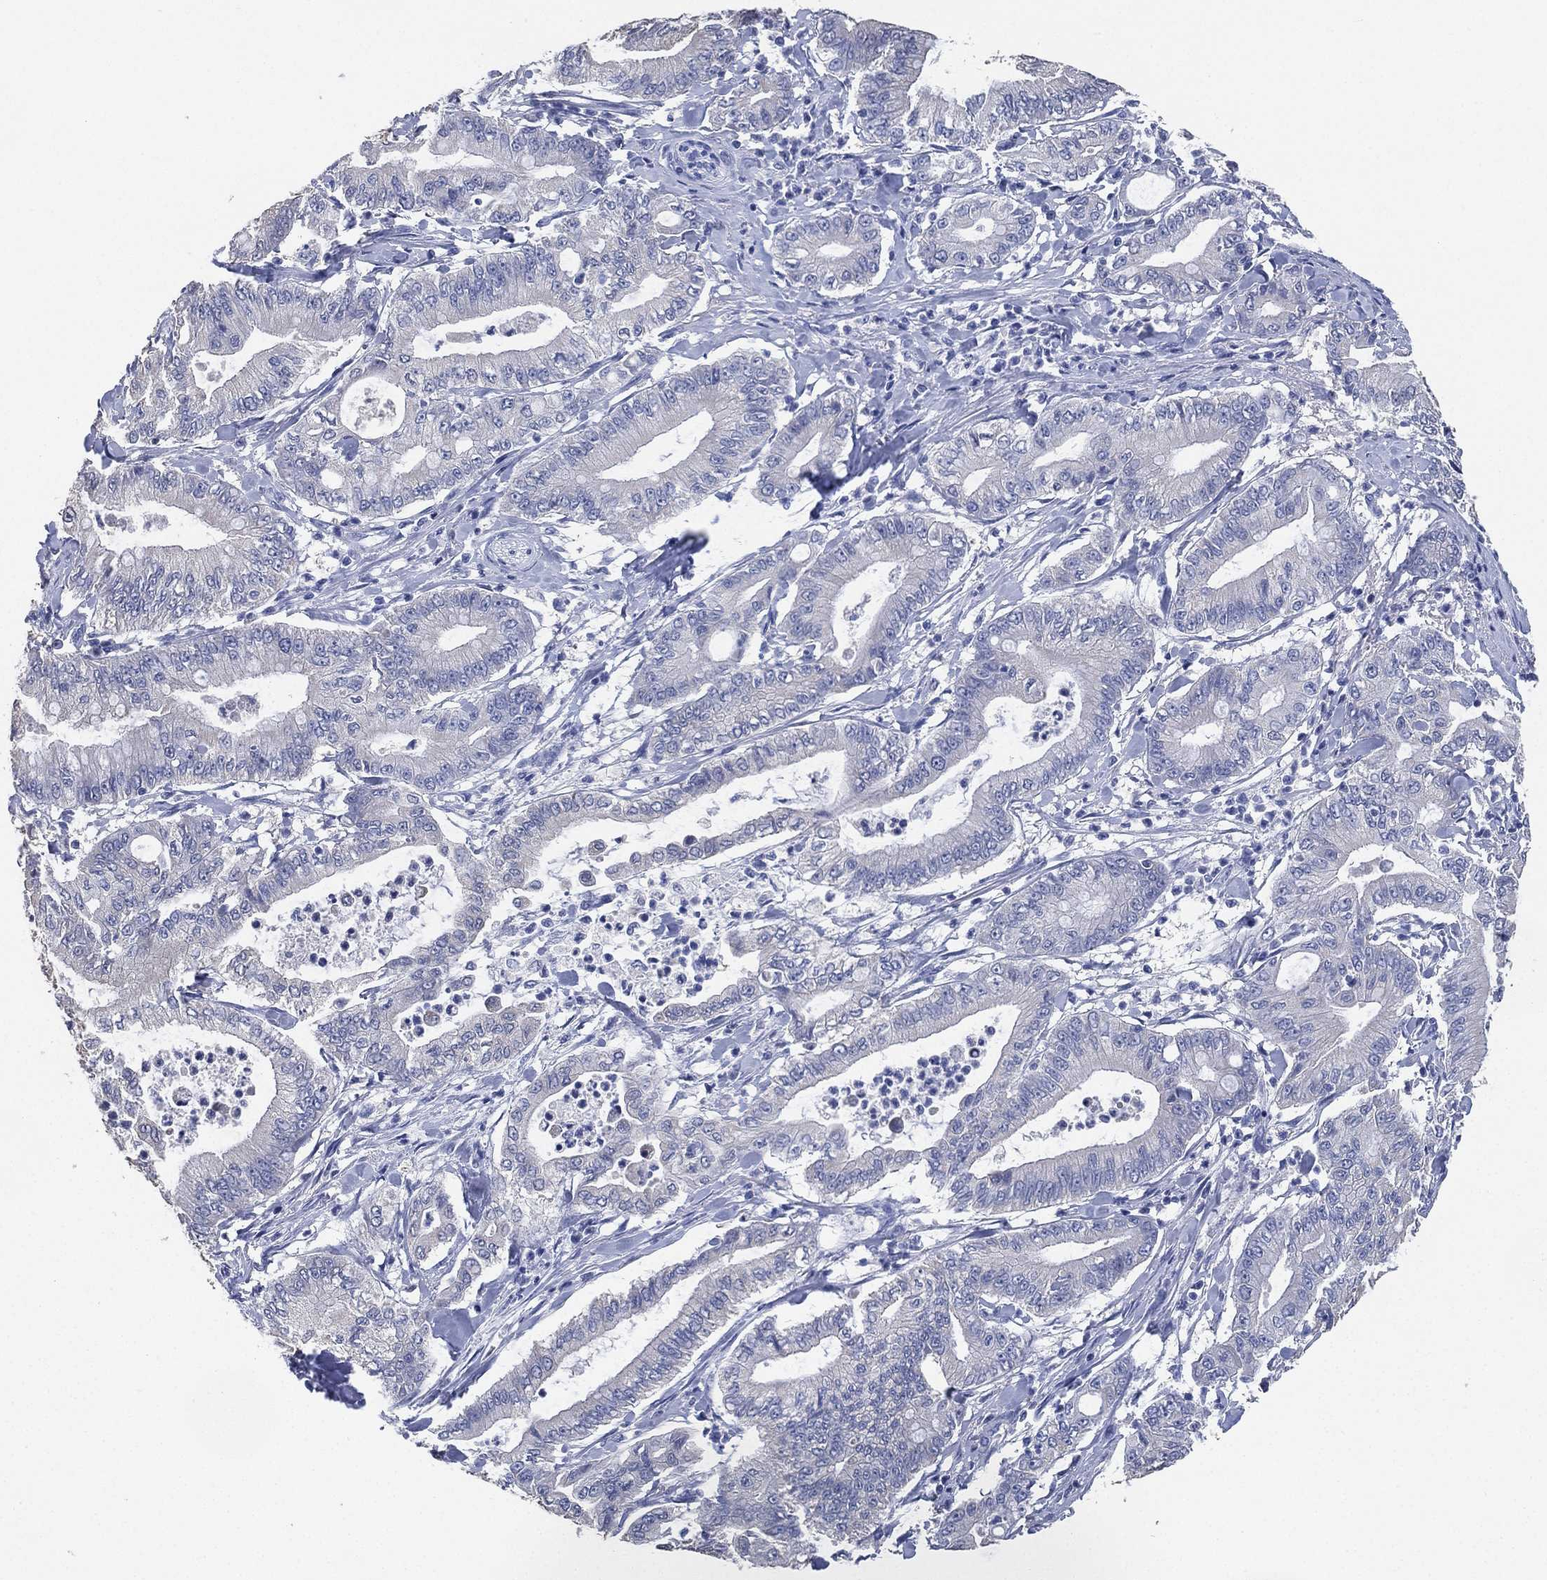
{"staining": {"intensity": "negative", "quantity": "none", "location": "none"}, "tissue": "pancreatic cancer", "cell_type": "Tumor cells", "image_type": "cancer", "snomed": [{"axis": "morphology", "description": "Adenocarcinoma, NOS"}, {"axis": "topography", "description": "Pancreas"}], "caption": "Immunohistochemical staining of human adenocarcinoma (pancreatic) demonstrates no significant positivity in tumor cells.", "gene": "IYD", "patient": {"sex": "male", "age": 71}}